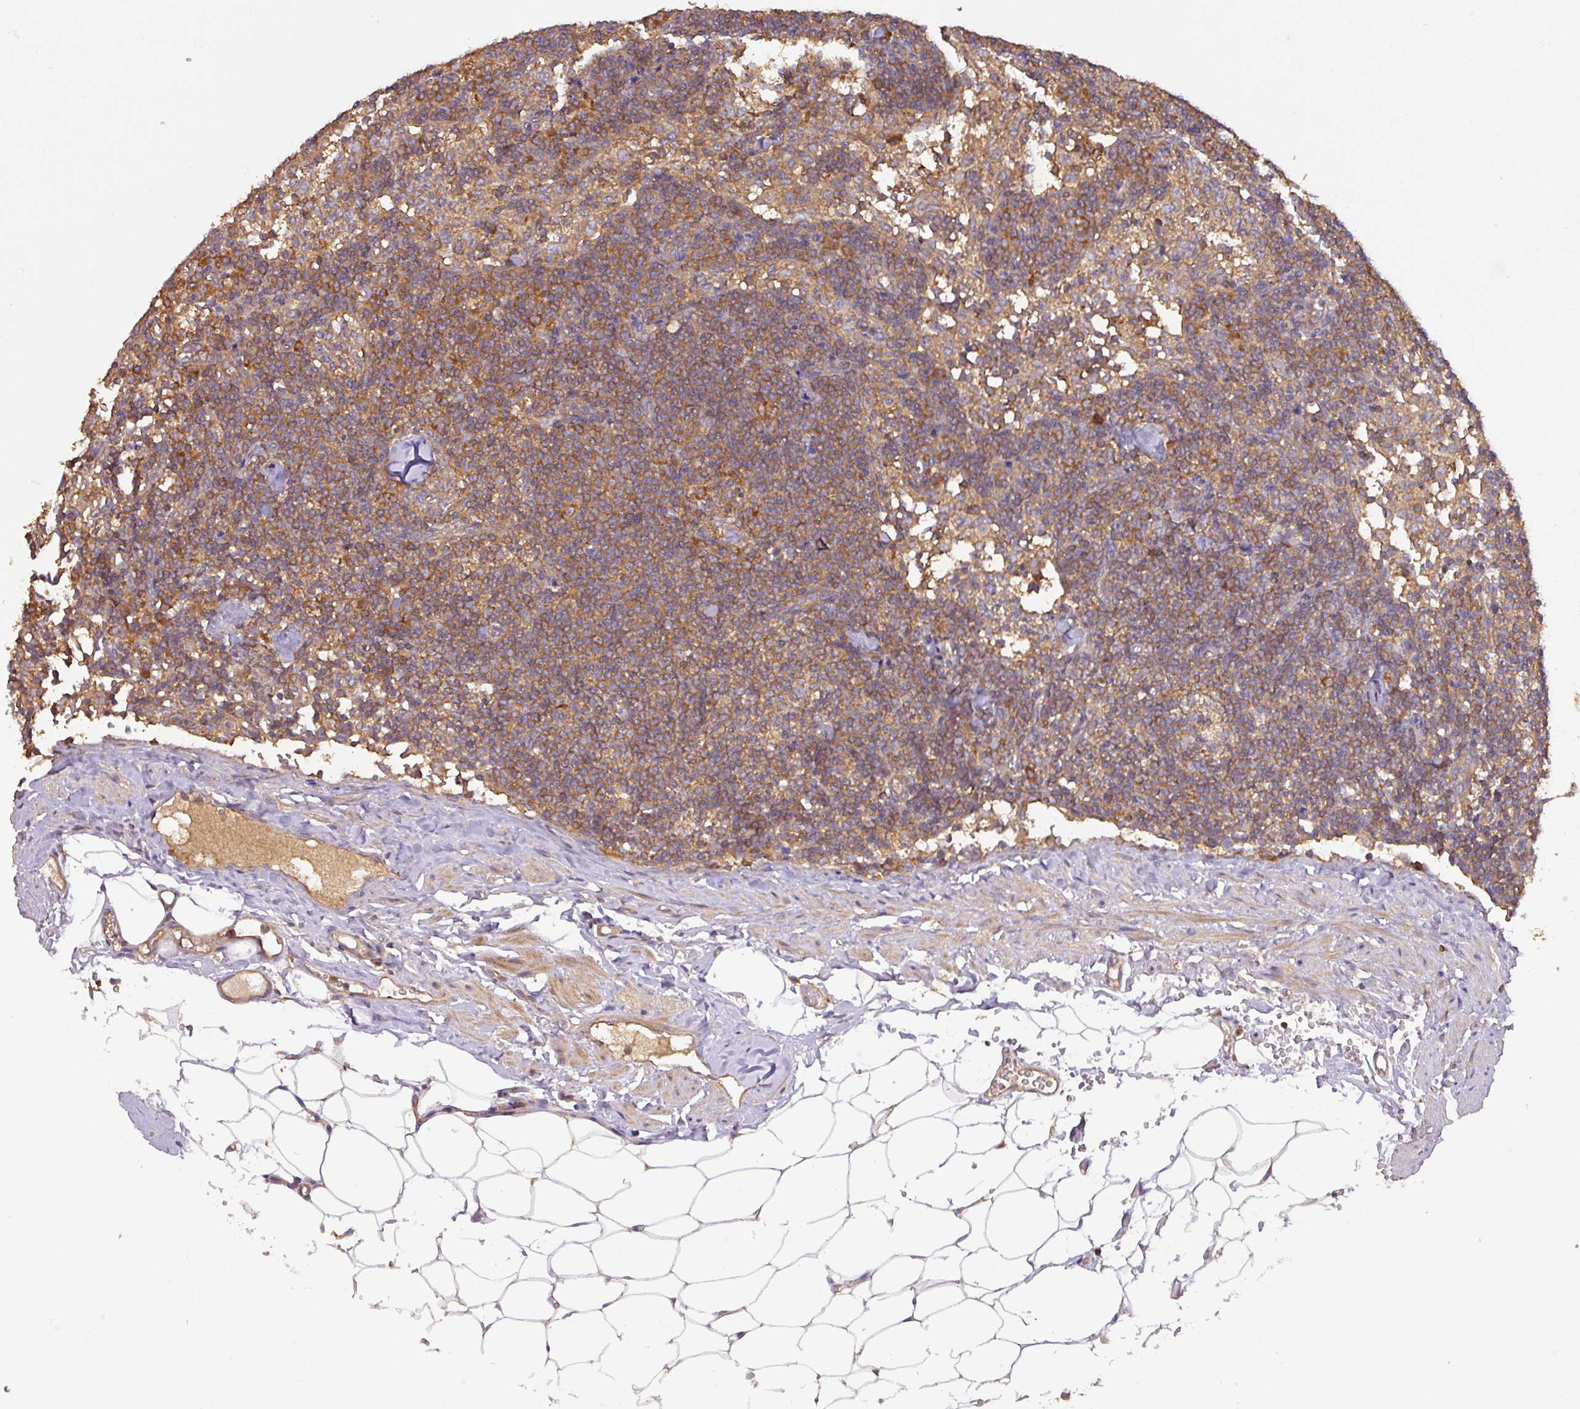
{"staining": {"intensity": "strong", "quantity": ">75%", "location": "cytoplasmic/membranous"}, "tissue": "lymph node", "cell_type": "Germinal center cells", "image_type": "normal", "snomed": [{"axis": "morphology", "description": "Normal tissue, NOS"}, {"axis": "topography", "description": "Lymph node"}], "caption": "Immunohistochemistry (IHC) (DAB (3,3'-diaminobenzidine)) staining of normal lymph node displays strong cytoplasmic/membranous protein positivity in approximately >75% of germinal center cells.", "gene": "GSPT1", "patient": {"sex": "female", "age": 52}}